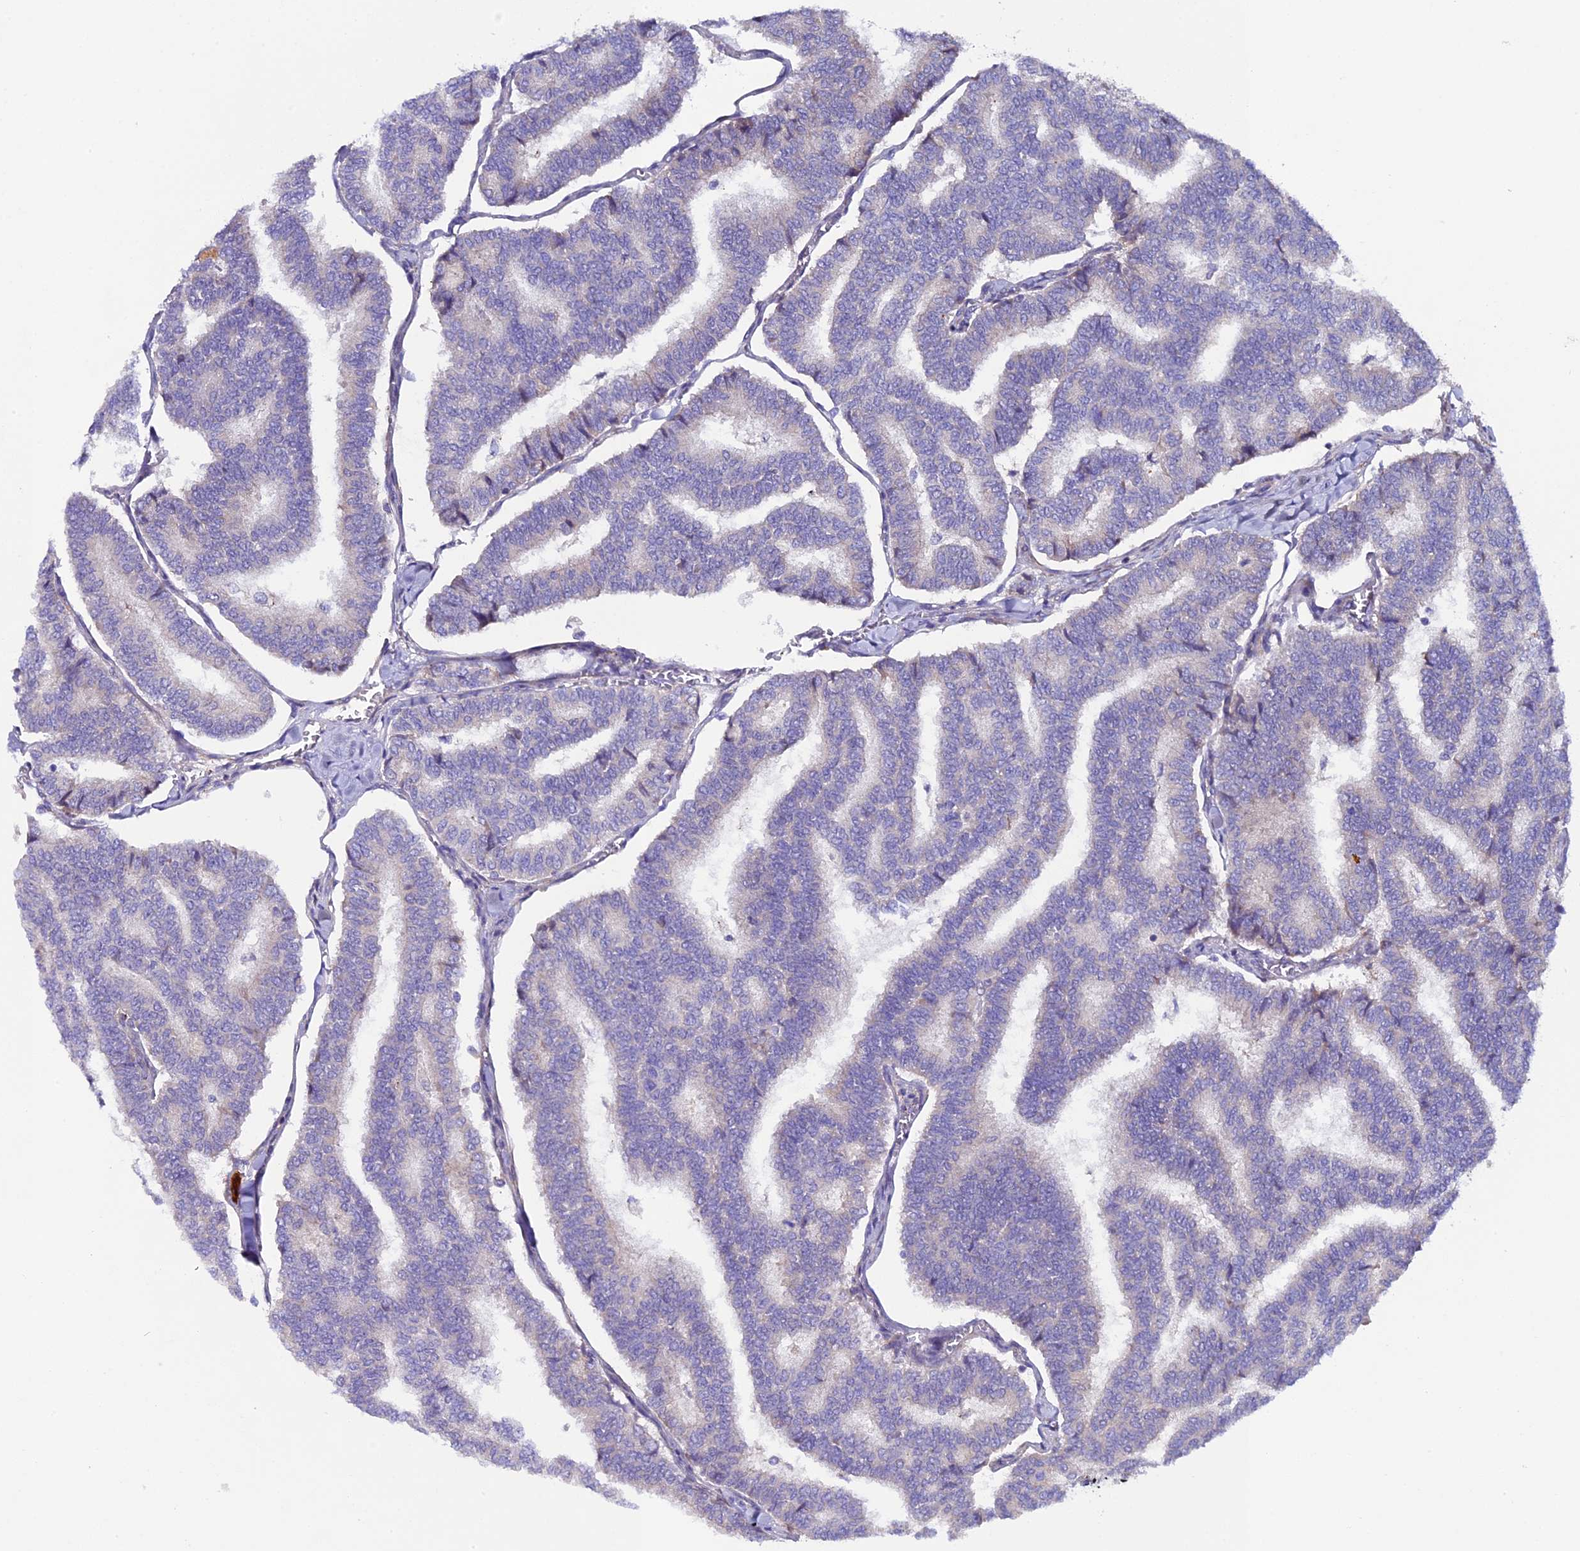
{"staining": {"intensity": "negative", "quantity": "none", "location": "none"}, "tissue": "thyroid cancer", "cell_type": "Tumor cells", "image_type": "cancer", "snomed": [{"axis": "morphology", "description": "Papillary adenocarcinoma, NOS"}, {"axis": "topography", "description": "Thyroid gland"}], "caption": "High magnification brightfield microscopy of thyroid papillary adenocarcinoma stained with DAB (brown) and counterstained with hematoxylin (blue): tumor cells show no significant staining.", "gene": "PIGU", "patient": {"sex": "female", "age": 35}}